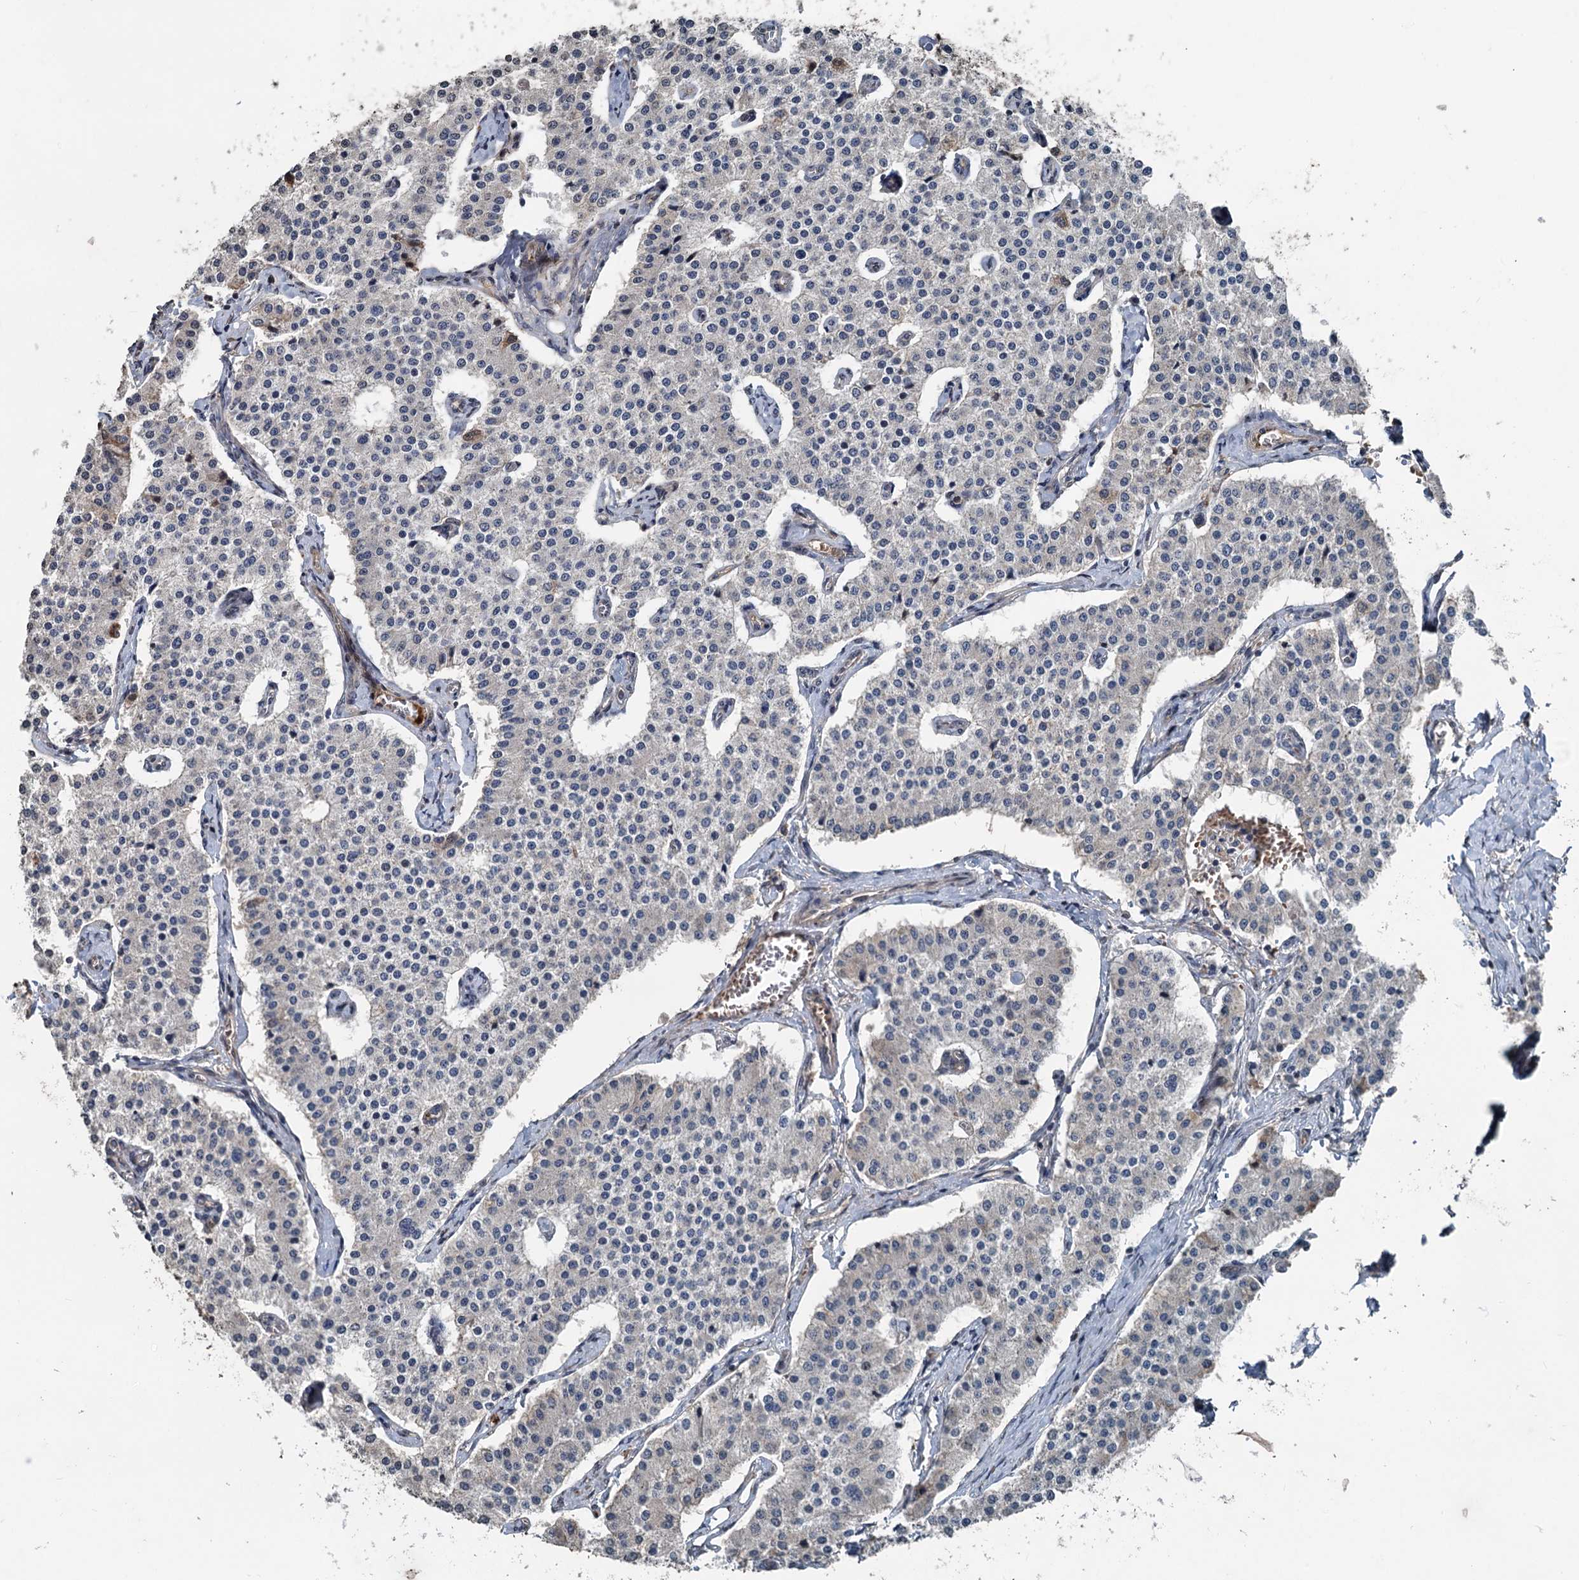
{"staining": {"intensity": "negative", "quantity": "none", "location": "none"}, "tissue": "carcinoid", "cell_type": "Tumor cells", "image_type": "cancer", "snomed": [{"axis": "morphology", "description": "Carcinoid, malignant, NOS"}, {"axis": "topography", "description": "Colon"}], "caption": "An immunohistochemistry histopathology image of carcinoid is shown. There is no staining in tumor cells of carcinoid. (DAB (3,3'-diaminobenzidine) IHC visualized using brightfield microscopy, high magnification).", "gene": "N4BP2L2", "patient": {"sex": "female", "age": 52}}